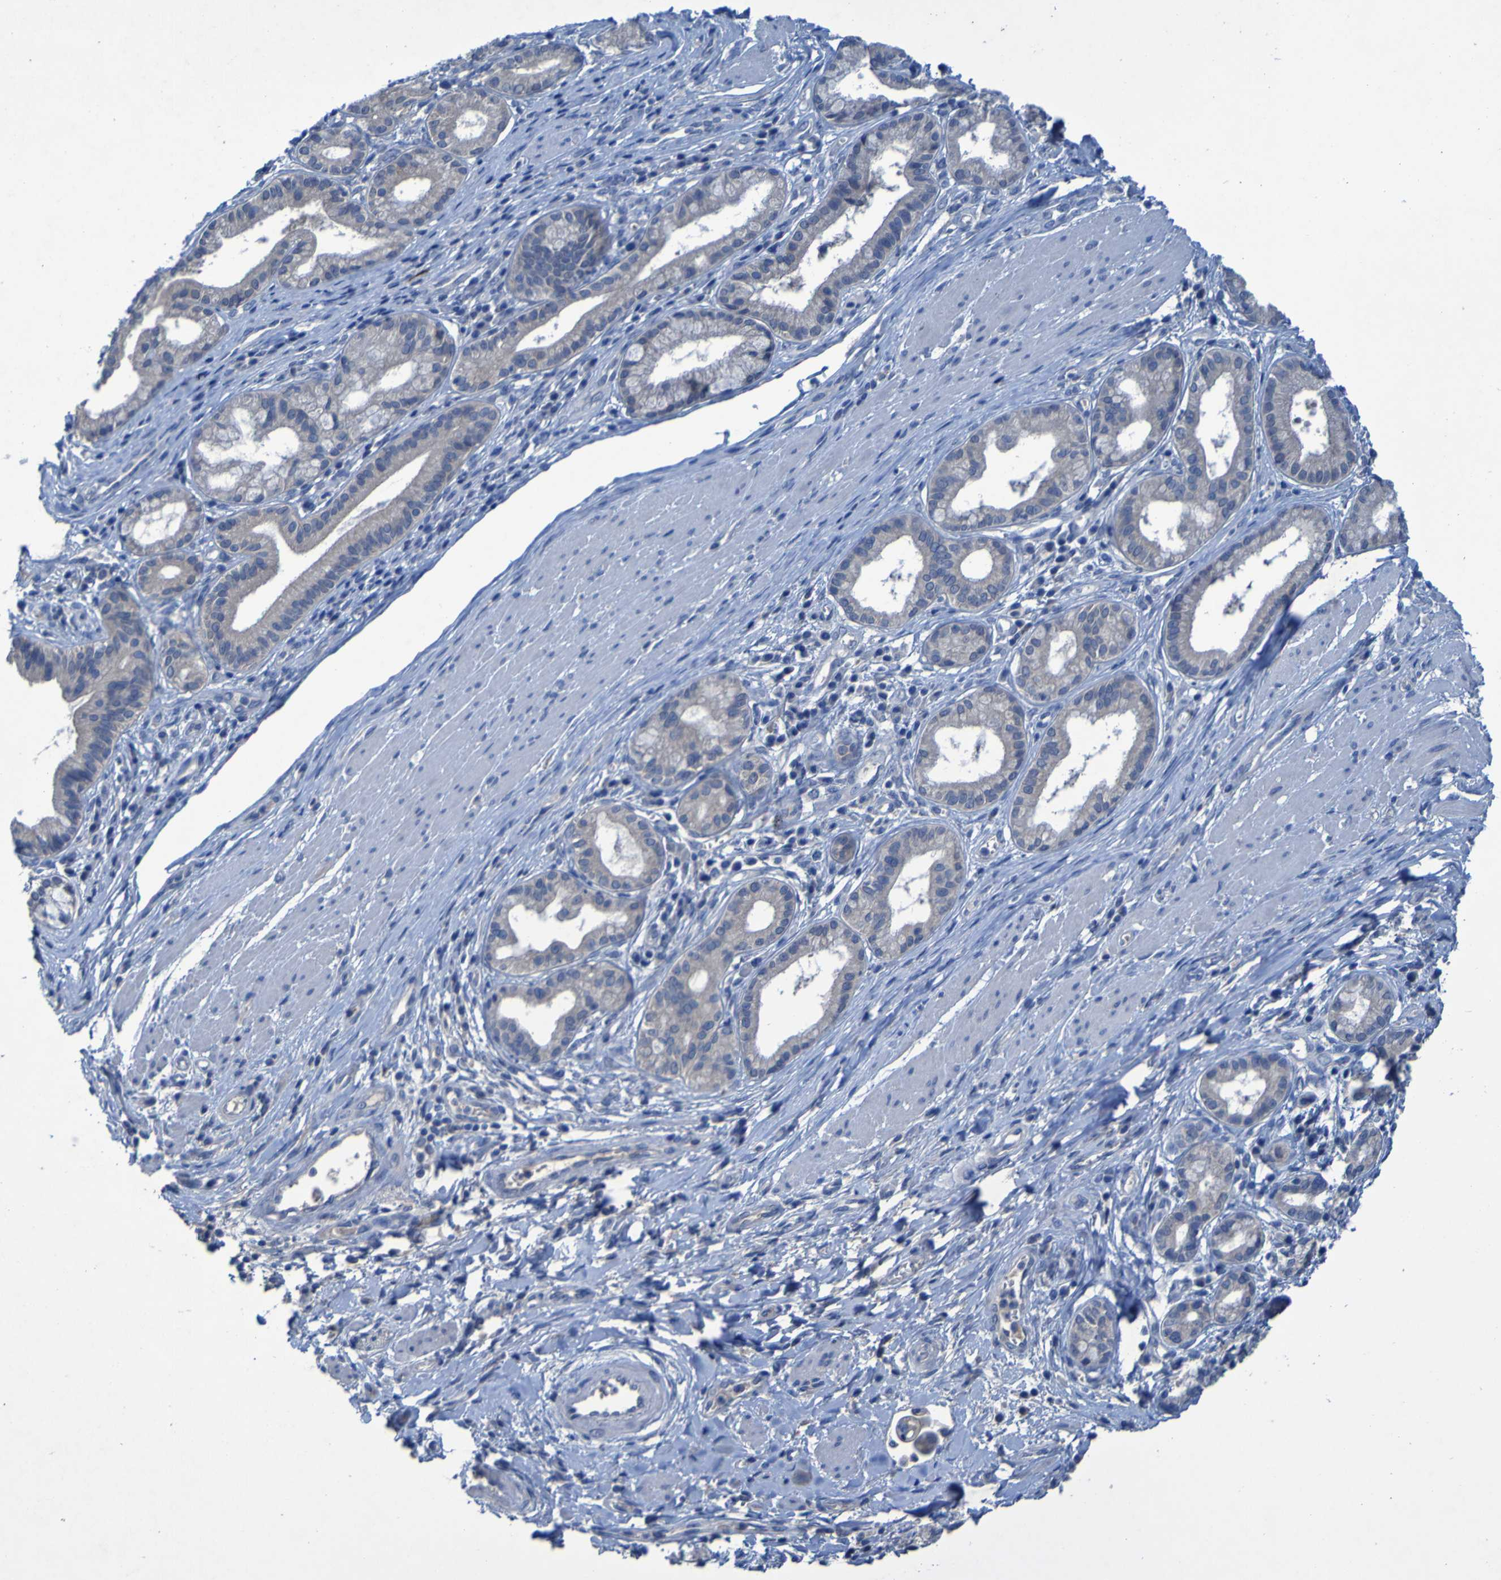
{"staining": {"intensity": "negative", "quantity": "none", "location": "none"}, "tissue": "pancreatic cancer", "cell_type": "Tumor cells", "image_type": "cancer", "snomed": [{"axis": "morphology", "description": "Adenocarcinoma, NOS"}, {"axis": "topography", "description": "Pancreas"}], "caption": "High power microscopy photomicrograph of an immunohistochemistry micrograph of adenocarcinoma (pancreatic), revealing no significant expression in tumor cells.", "gene": "SGK2", "patient": {"sex": "female", "age": 75}}